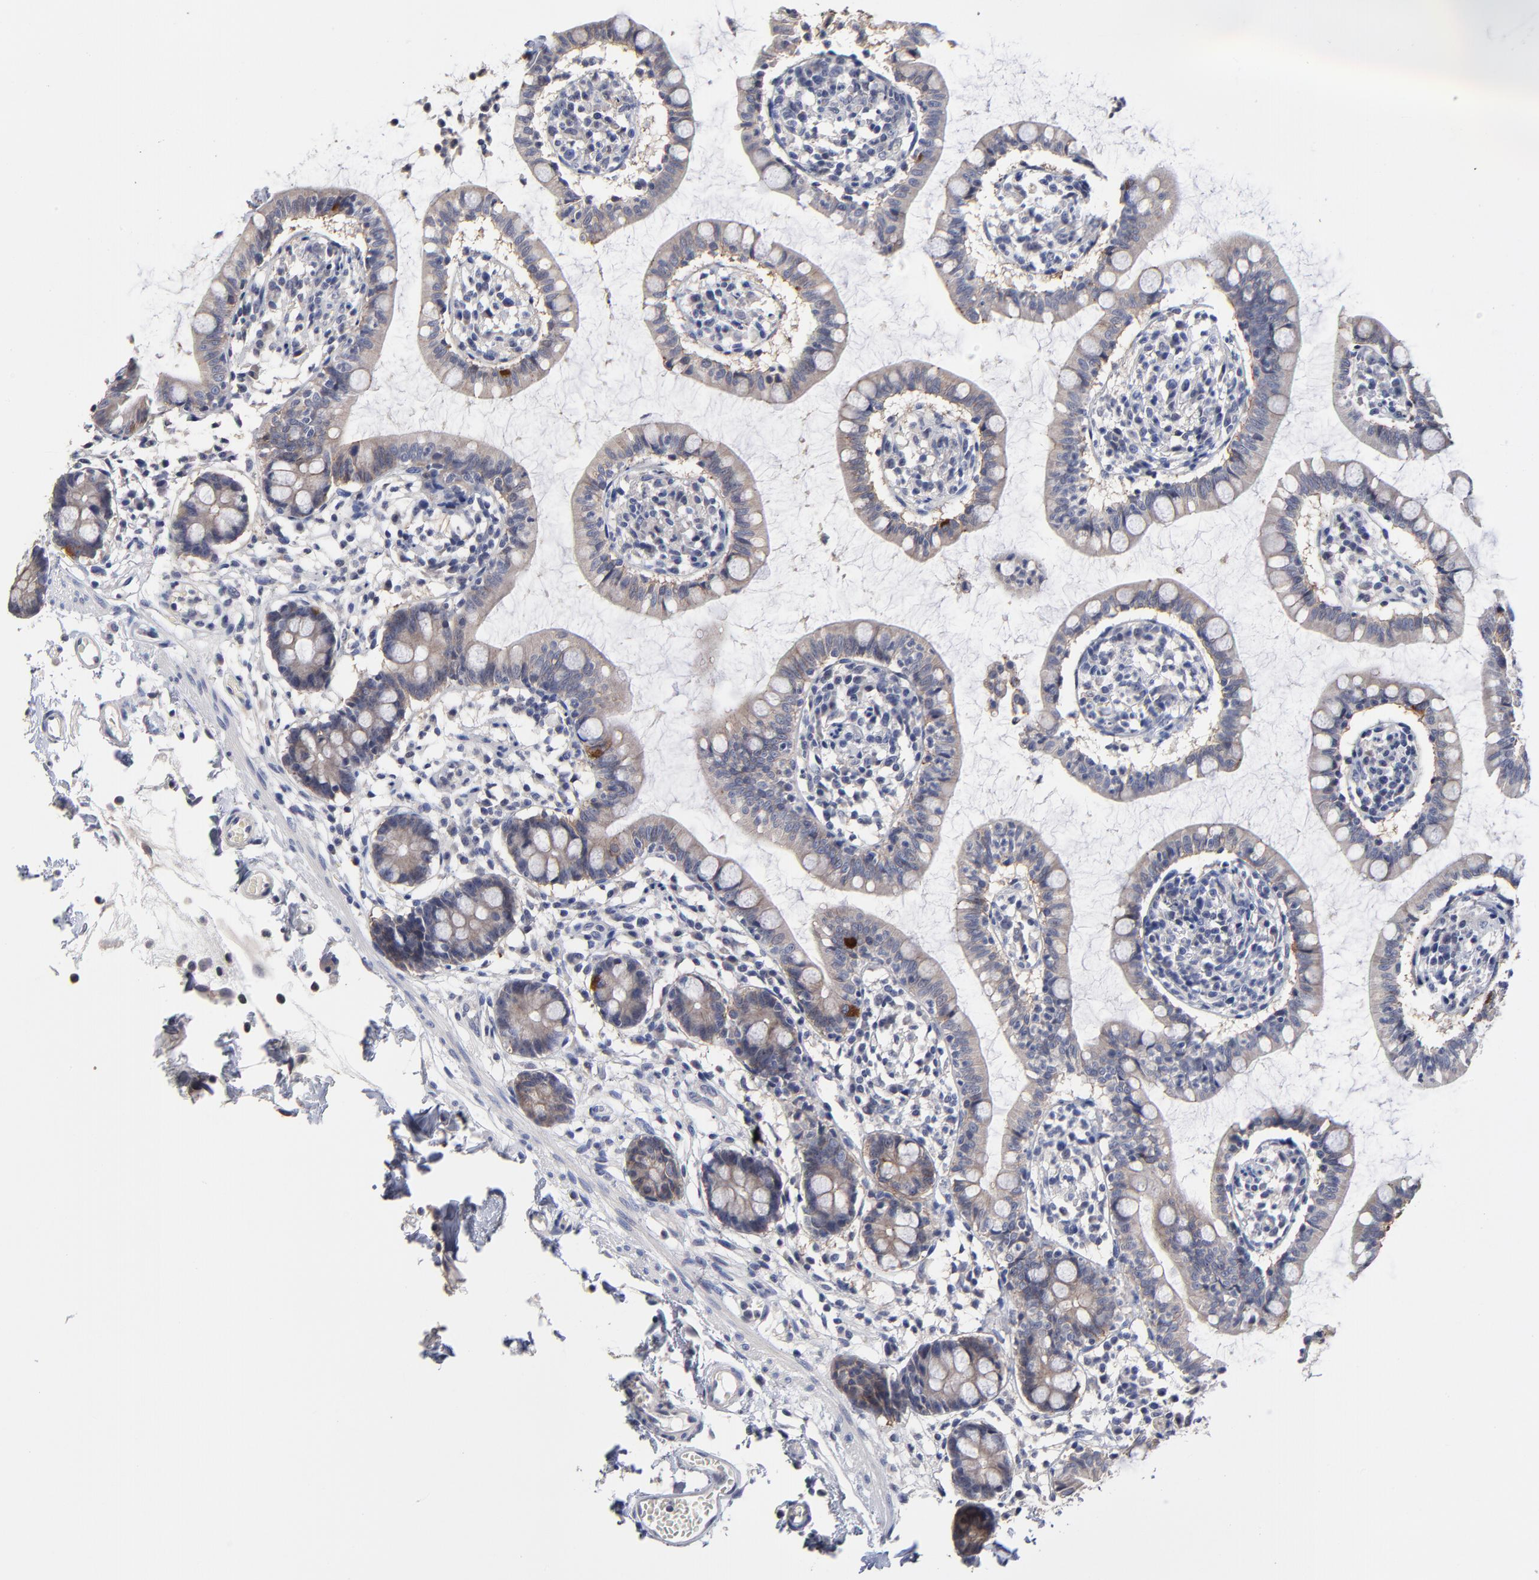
{"staining": {"intensity": "moderate", "quantity": "<25%", "location": "cytoplasmic/membranous"}, "tissue": "small intestine", "cell_type": "Glandular cells", "image_type": "normal", "snomed": [{"axis": "morphology", "description": "Normal tissue, NOS"}, {"axis": "topography", "description": "Small intestine"}], "caption": "Immunohistochemical staining of normal human small intestine reveals <25% levels of moderate cytoplasmic/membranous protein staining in approximately <25% of glandular cells.", "gene": "CXADR", "patient": {"sex": "female", "age": 61}}